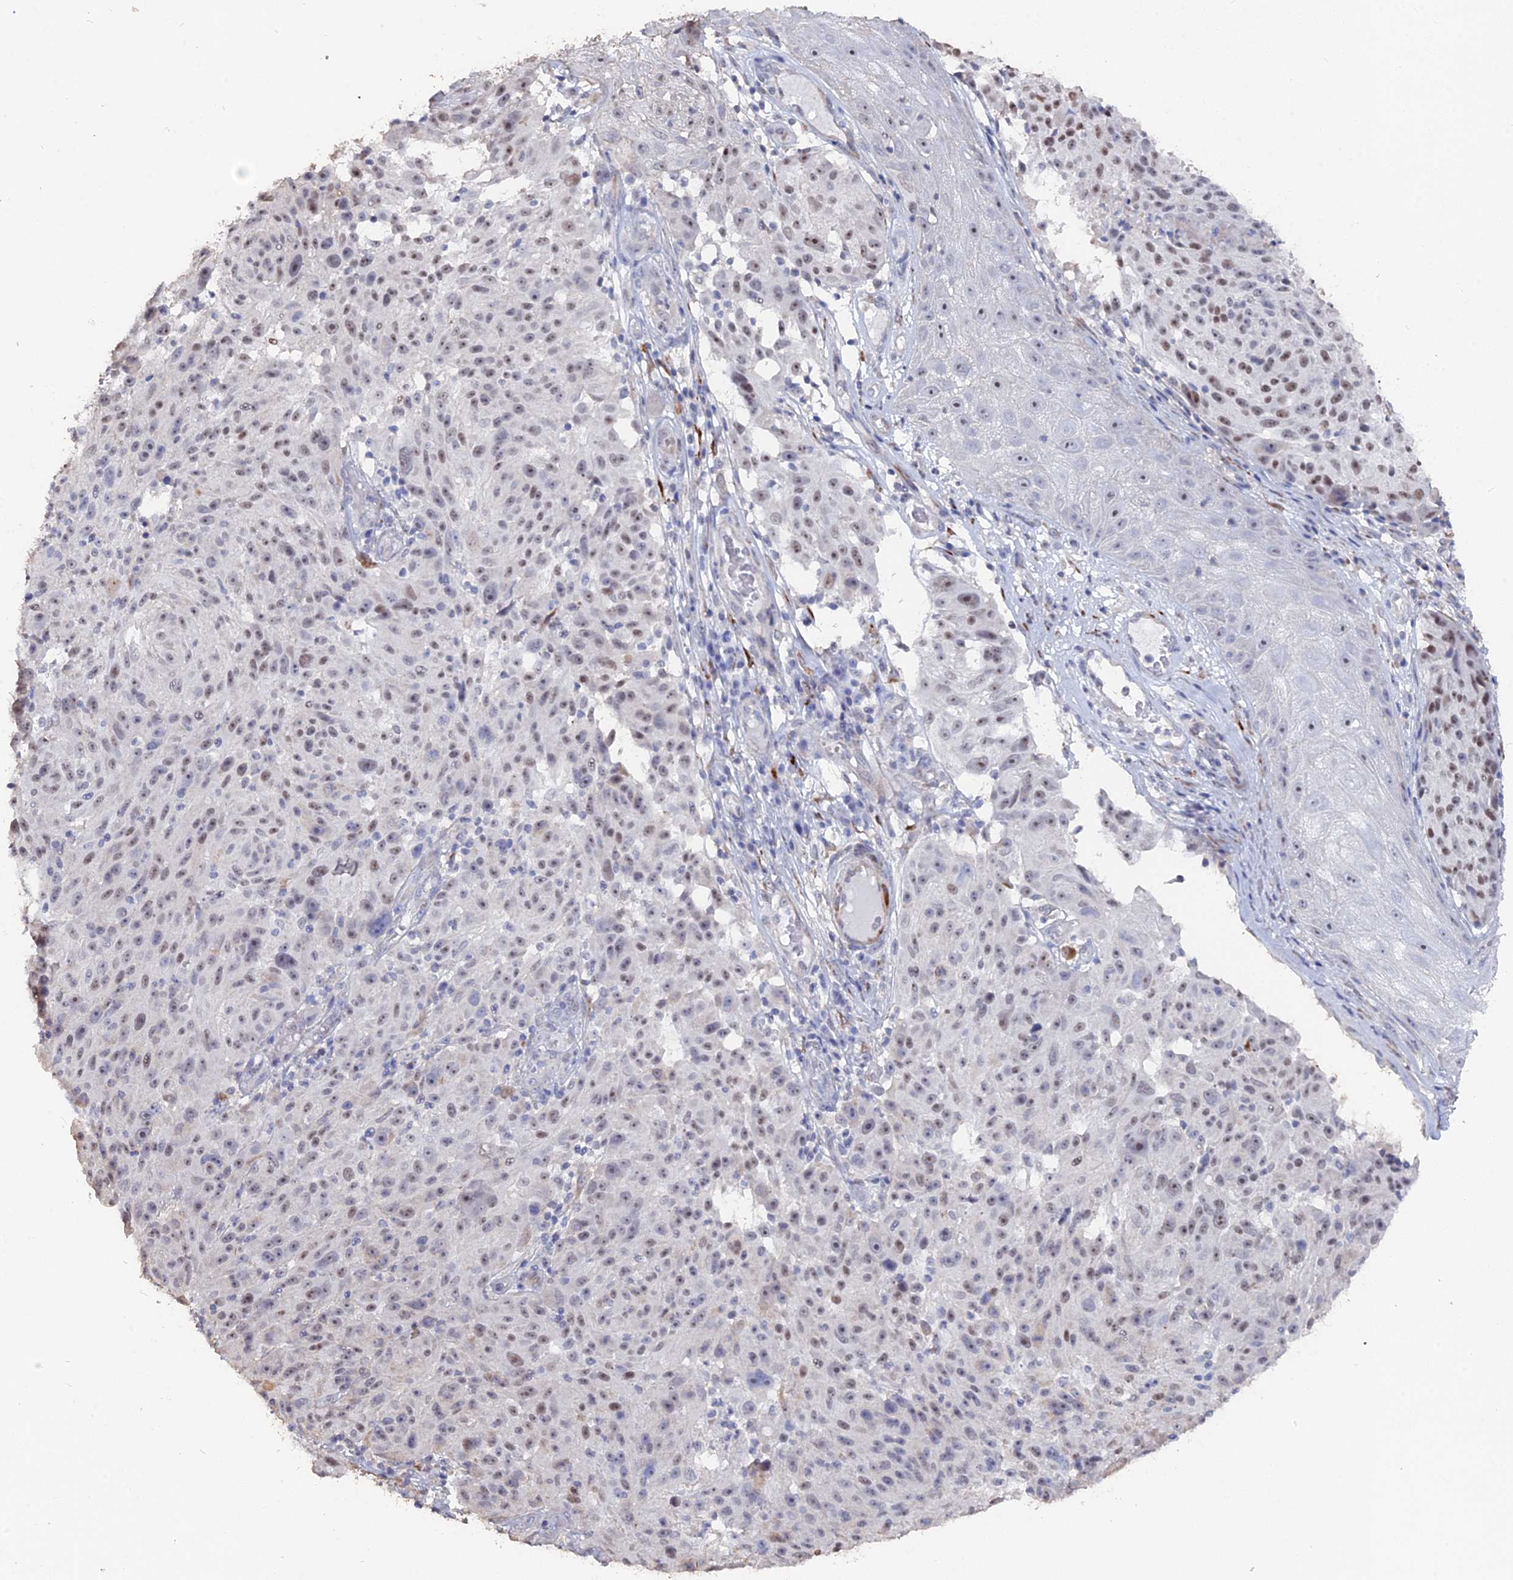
{"staining": {"intensity": "weak", "quantity": "25%-75%", "location": "nuclear"}, "tissue": "melanoma", "cell_type": "Tumor cells", "image_type": "cancer", "snomed": [{"axis": "morphology", "description": "Malignant melanoma, NOS"}, {"axis": "topography", "description": "Skin"}], "caption": "Protein expression analysis of melanoma demonstrates weak nuclear positivity in approximately 25%-75% of tumor cells.", "gene": "SEMG2", "patient": {"sex": "male", "age": 53}}